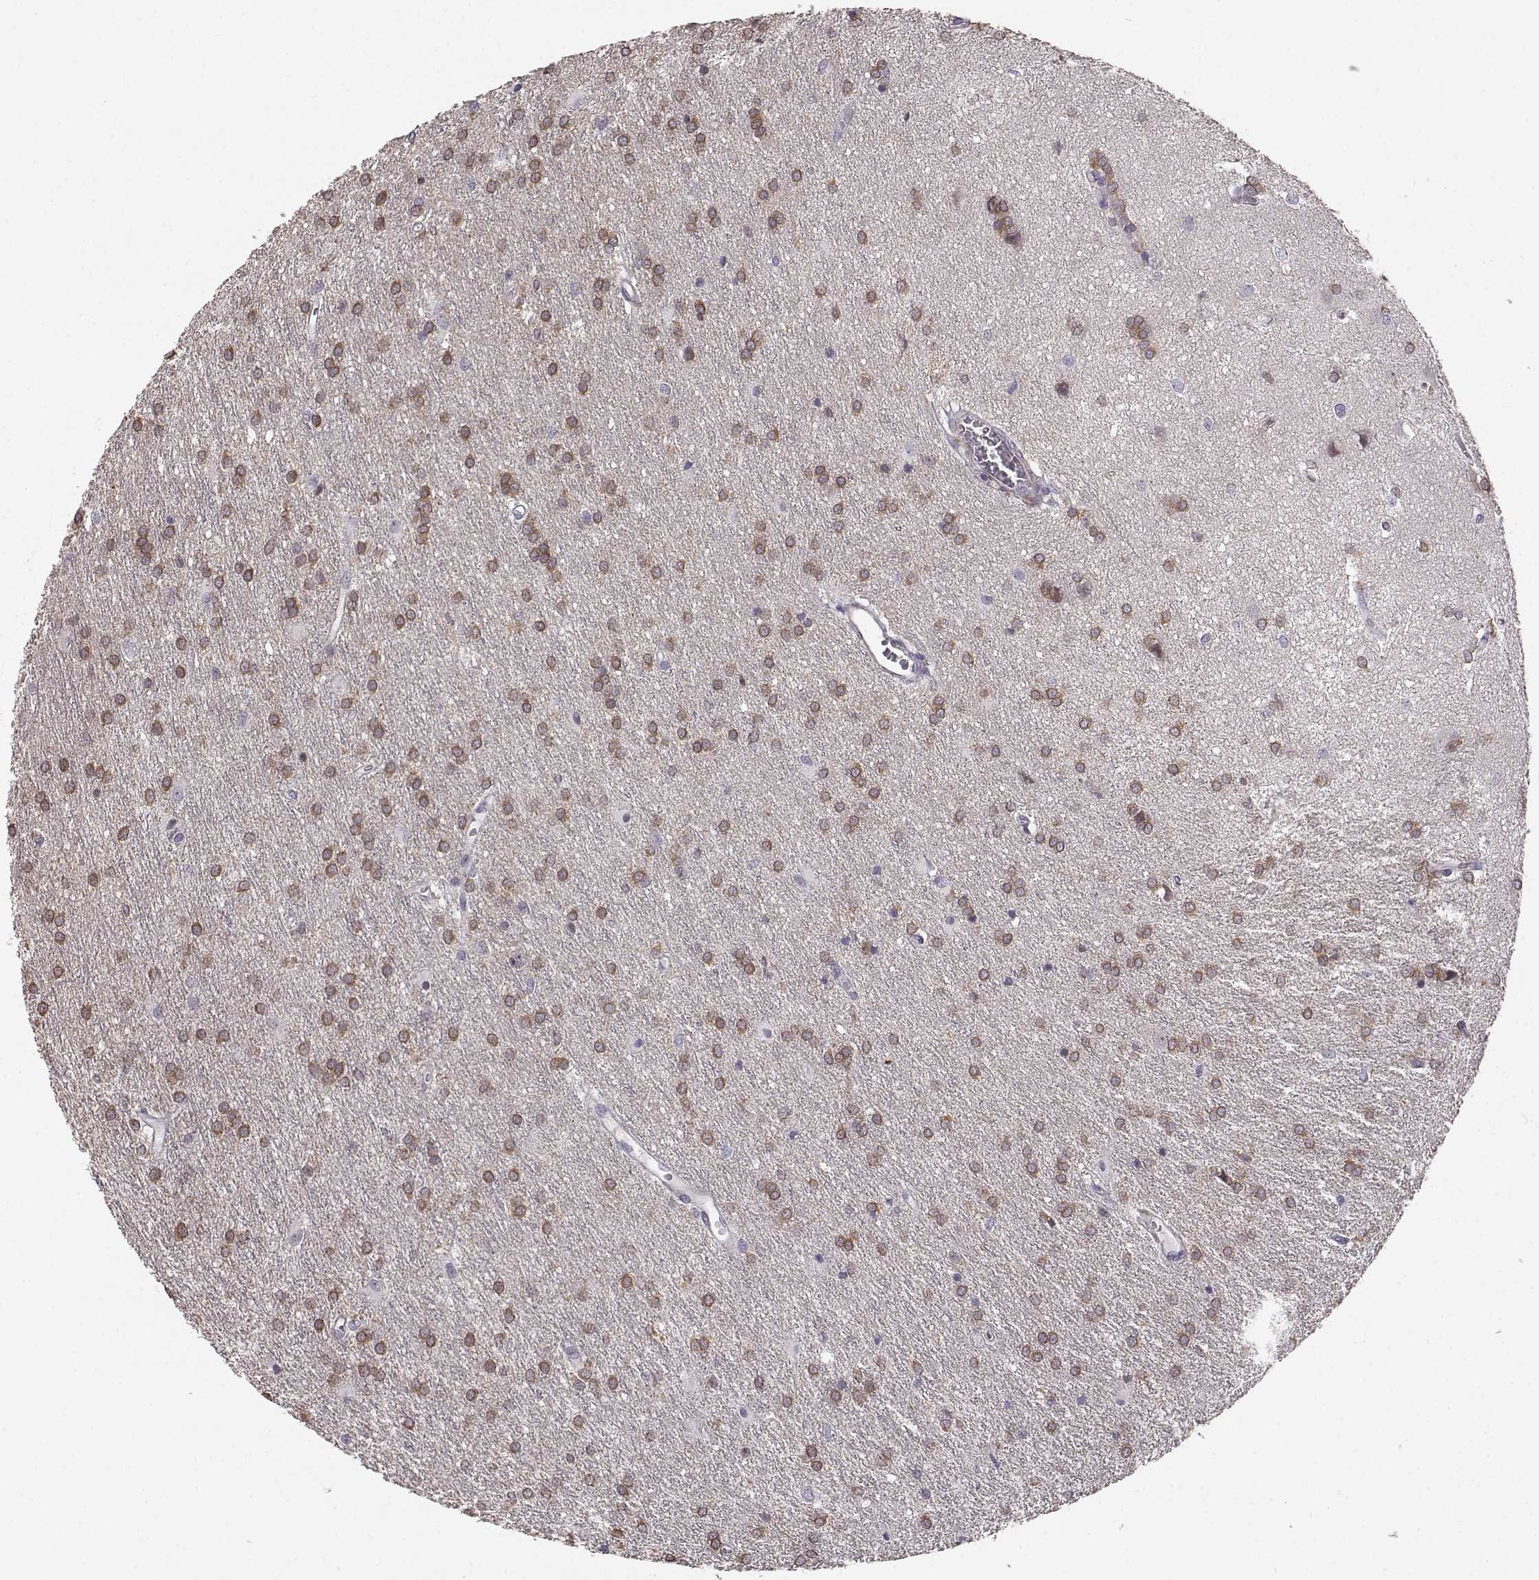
{"staining": {"intensity": "weak", "quantity": "25%-75%", "location": "cytoplasmic/membranous"}, "tissue": "glioma", "cell_type": "Tumor cells", "image_type": "cancer", "snomed": [{"axis": "morphology", "description": "Glioma, malignant, Low grade"}, {"axis": "topography", "description": "Brain"}], "caption": "High-power microscopy captured an immunohistochemistry micrograph of malignant glioma (low-grade), revealing weak cytoplasmic/membranous positivity in about 25%-75% of tumor cells.", "gene": "GPR50", "patient": {"sex": "female", "age": 32}}